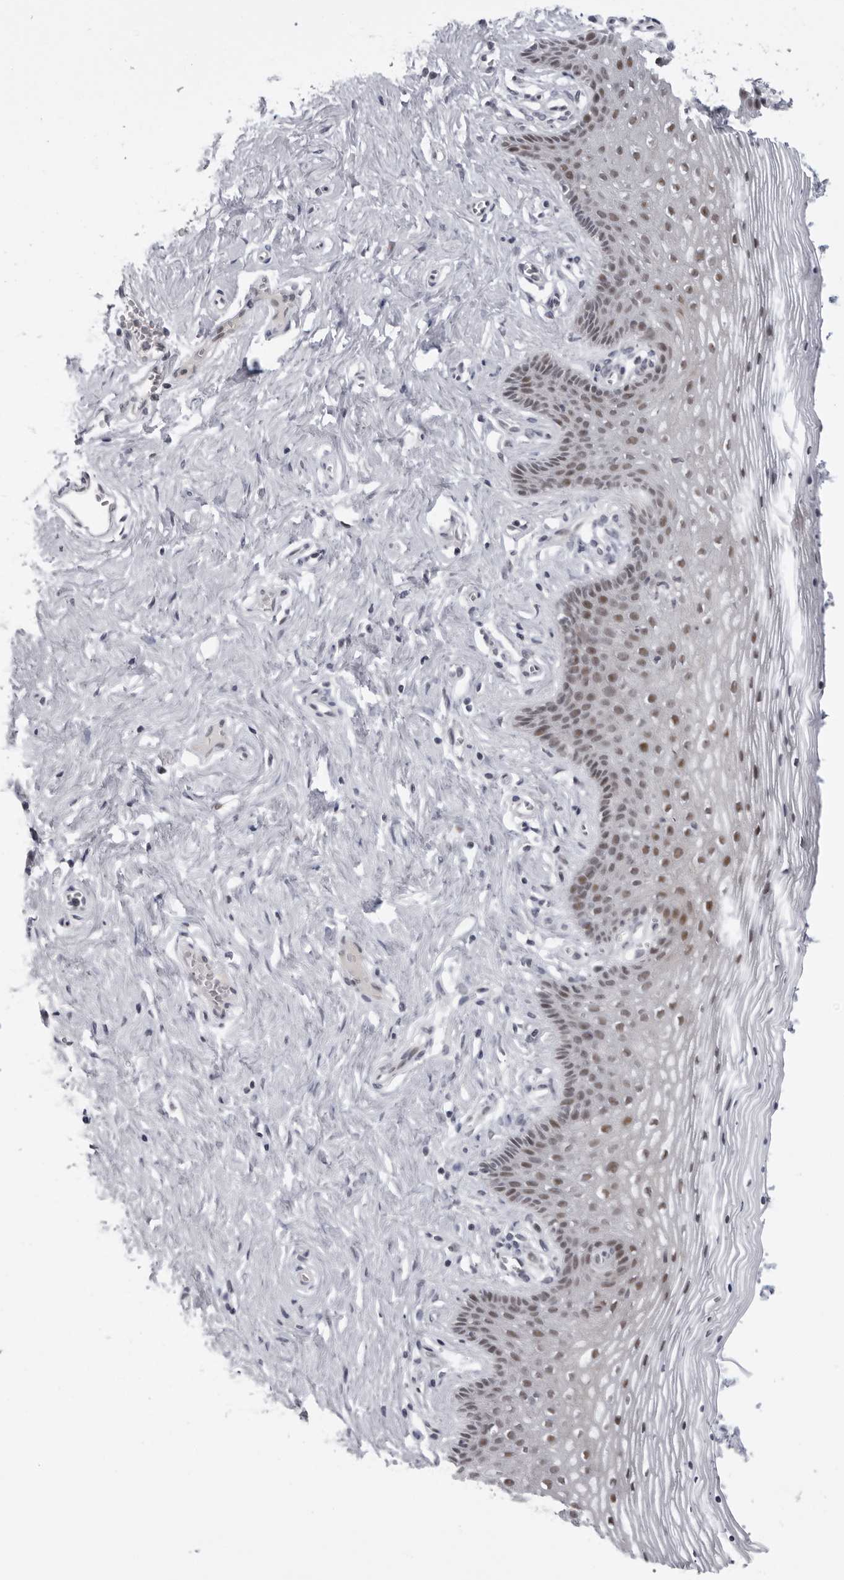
{"staining": {"intensity": "moderate", "quantity": "25%-75%", "location": "nuclear"}, "tissue": "vagina", "cell_type": "Squamous epithelial cells", "image_type": "normal", "snomed": [{"axis": "morphology", "description": "Normal tissue, NOS"}, {"axis": "topography", "description": "Vagina"}], "caption": "A high-resolution image shows immunohistochemistry staining of benign vagina, which exhibits moderate nuclear staining in approximately 25%-75% of squamous epithelial cells. (DAB (3,3'-diaminobenzidine) IHC, brown staining for protein, blue staining for nuclei).", "gene": "ALPK2", "patient": {"sex": "female", "age": 32}}